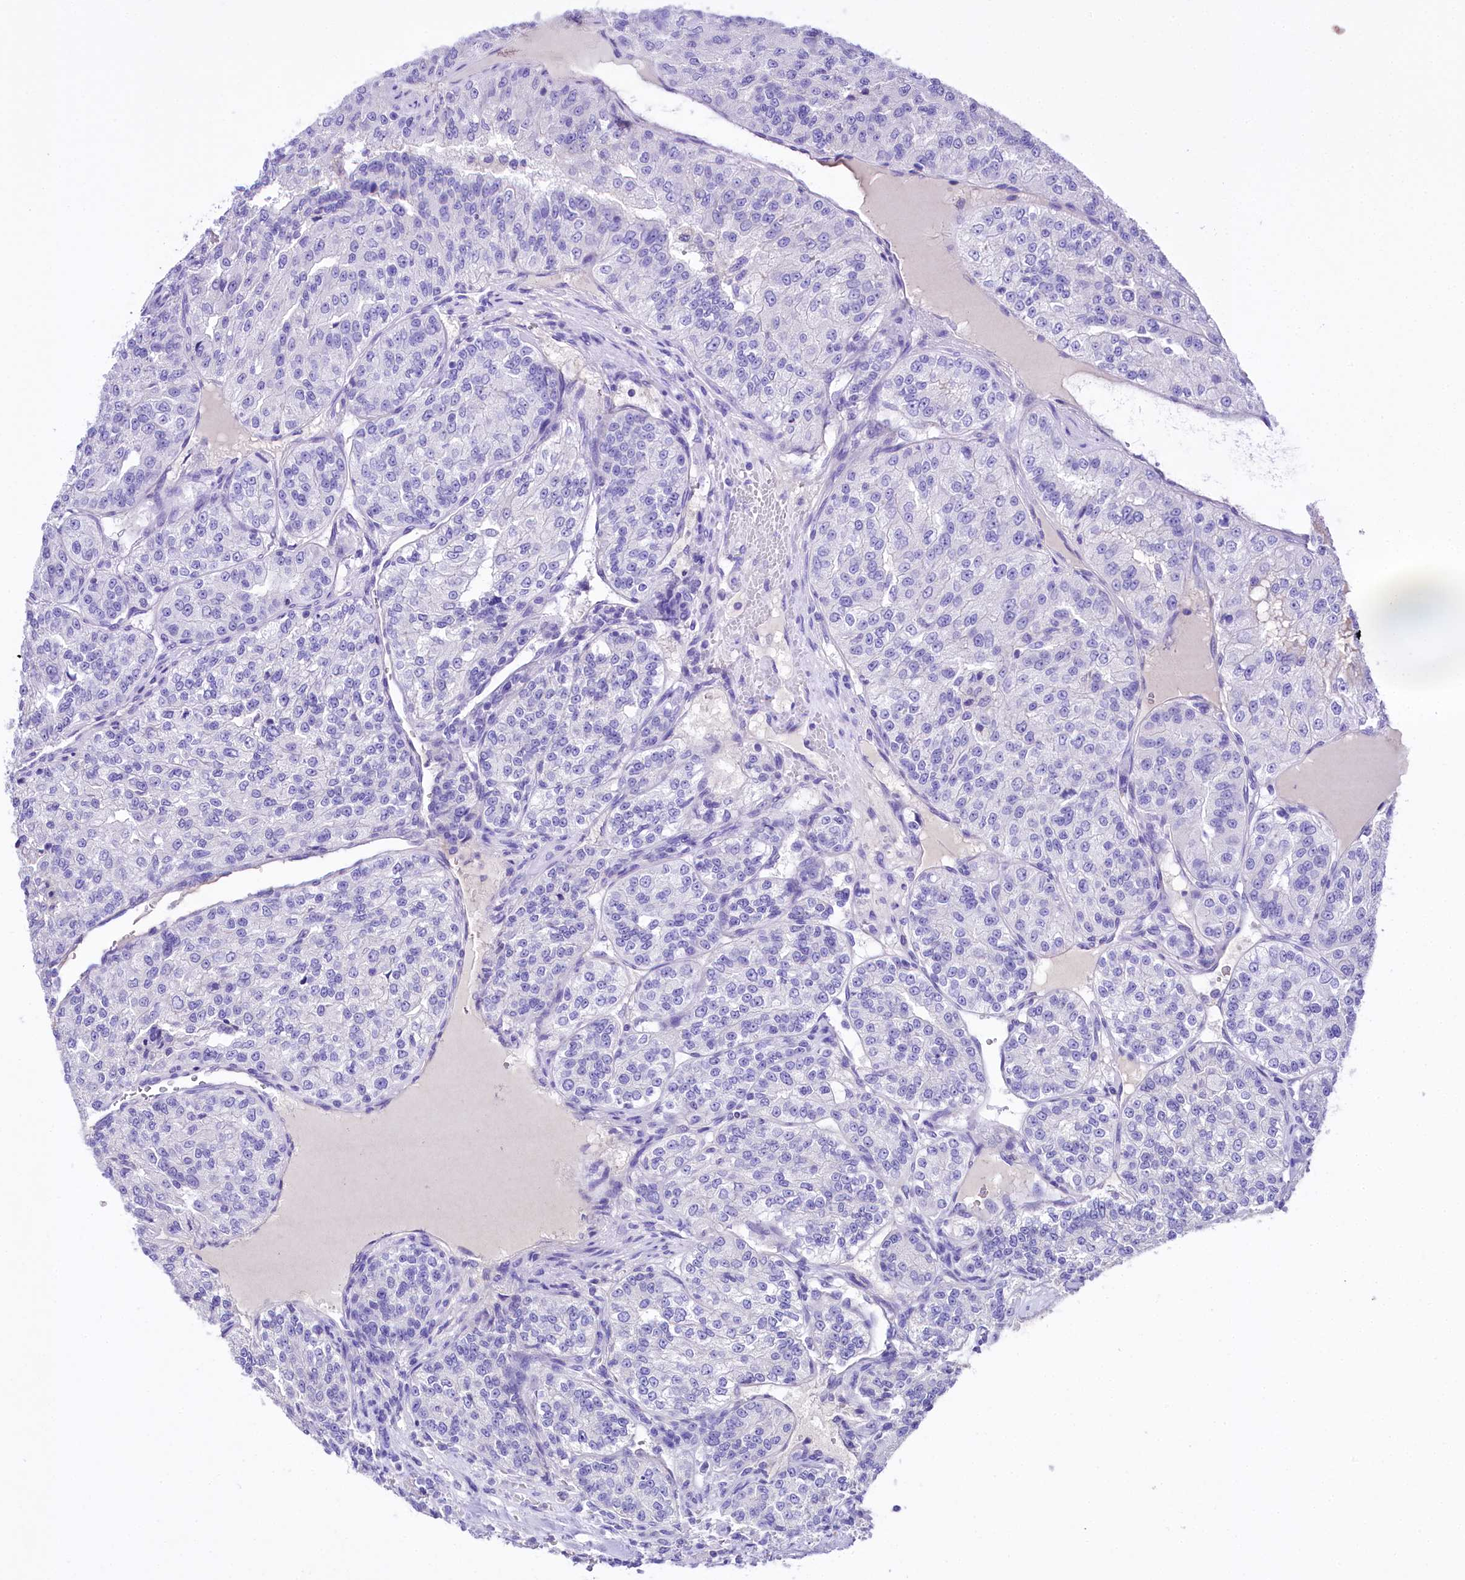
{"staining": {"intensity": "negative", "quantity": "none", "location": "none"}, "tissue": "renal cancer", "cell_type": "Tumor cells", "image_type": "cancer", "snomed": [{"axis": "morphology", "description": "Adenocarcinoma, NOS"}, {"axis": "topography", "description": "Kidney"}], "caption": "IHC image of renal cancer stained for a protein (brown), which exhibits no staining in tumor cells.", "gene": "A2ML1", "patient": {"sex": "female", "age": 63}}